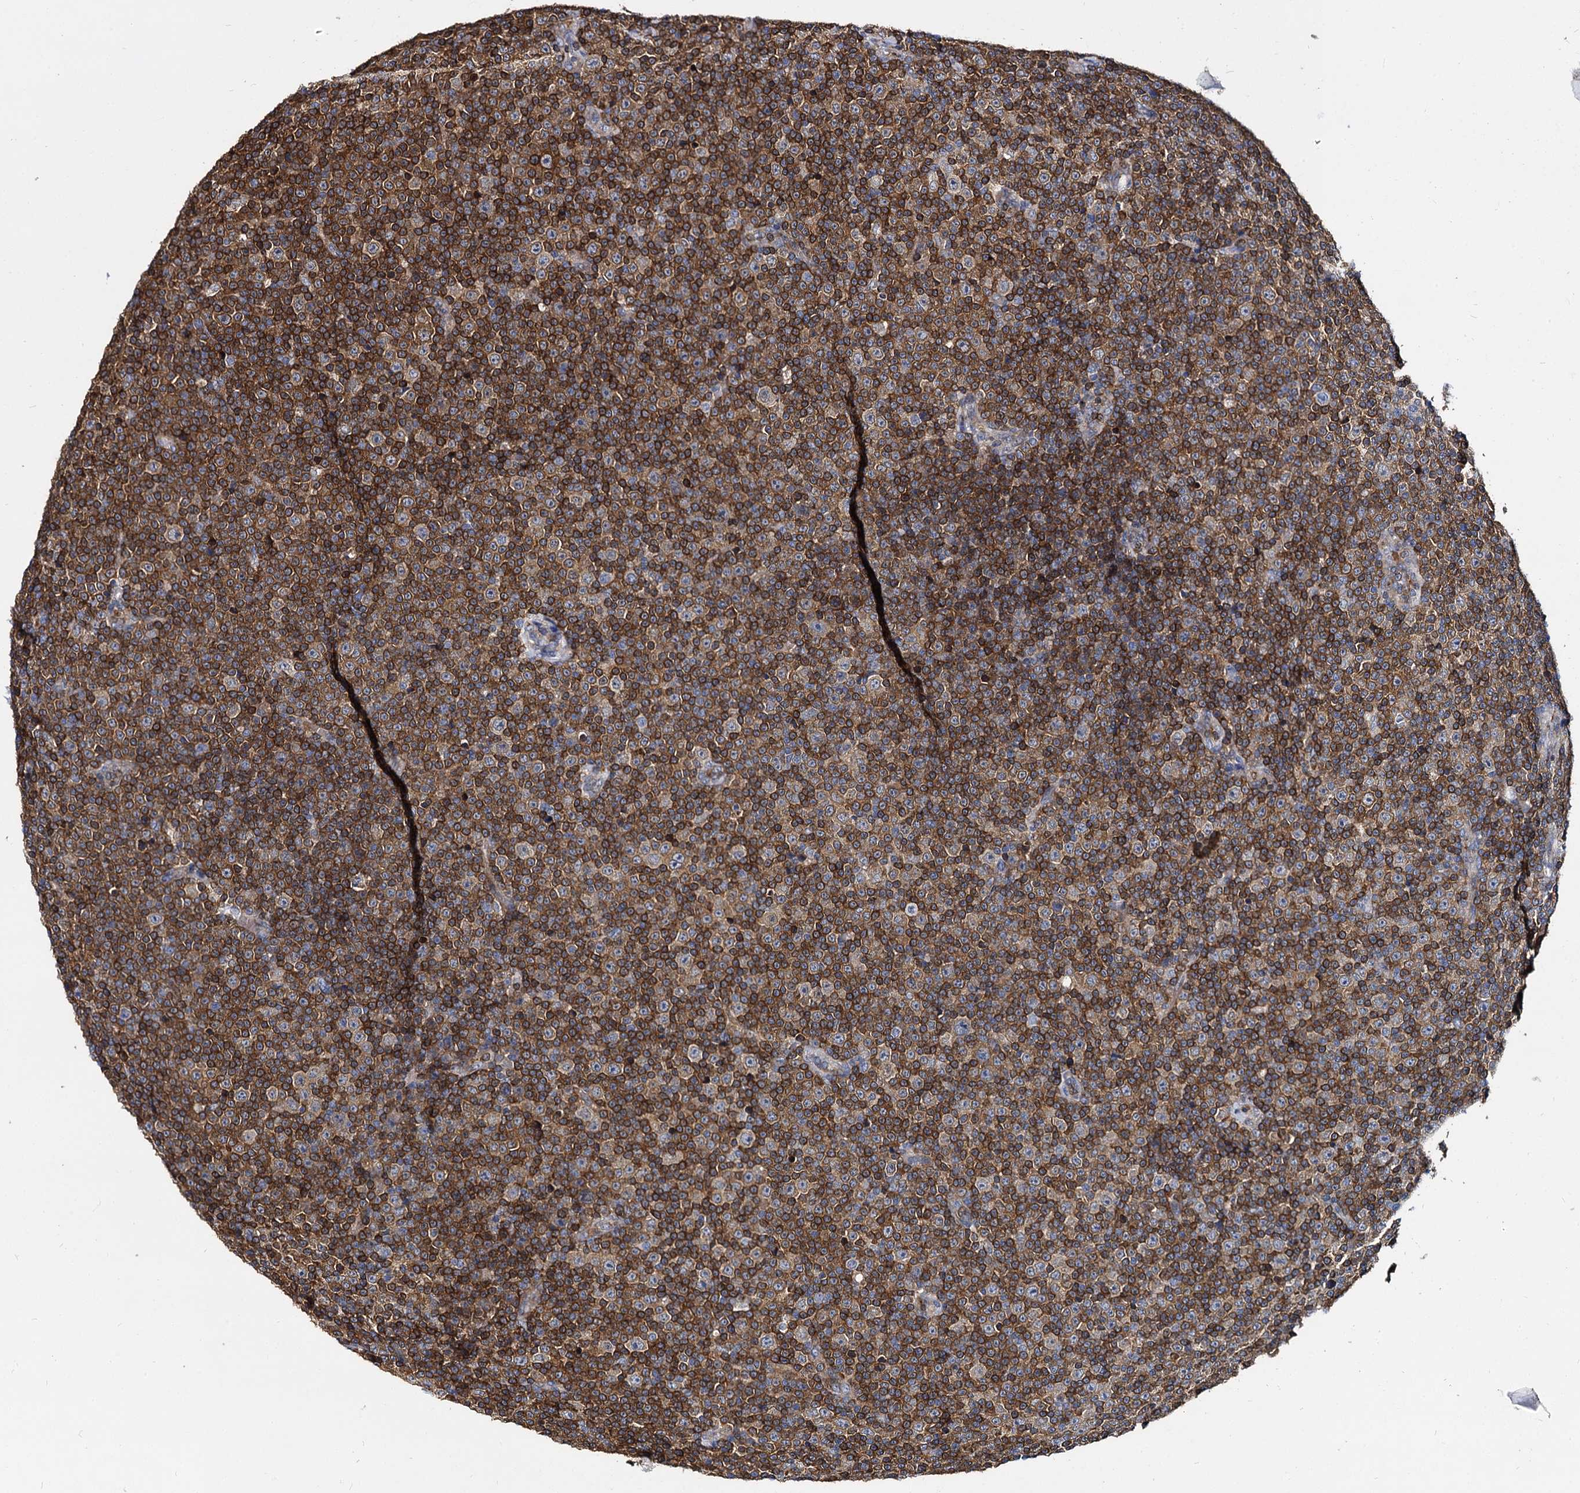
{"staining": {"intensity": "strong", "quantity": ">75%", "location": "cytoplasmic/membranous"}, "tissue": "lymphoma", "cell_type": "Tumor cells", "image_type": "cancer", "snomed": [{"axis": "morphology", "description": "Malignant lymphoma, non-Hodgkin's type, Low grade"}, {"axis": "topography", "description": "Lymph node"}], "caption": "Immunohistochemical staining of human low-grade malignant lymphoma, non-Hodgkin's type displays high levels of strong cytoplasmic/membranous expression in about >75% of tumor cells. The staining is performed using DAB brown chromogen to label protein expression. The nuclei are counter-stained blue using hematoxylin.", "gene": "ANKRD13A", "patient": {"sex": "female", "age": 67}}